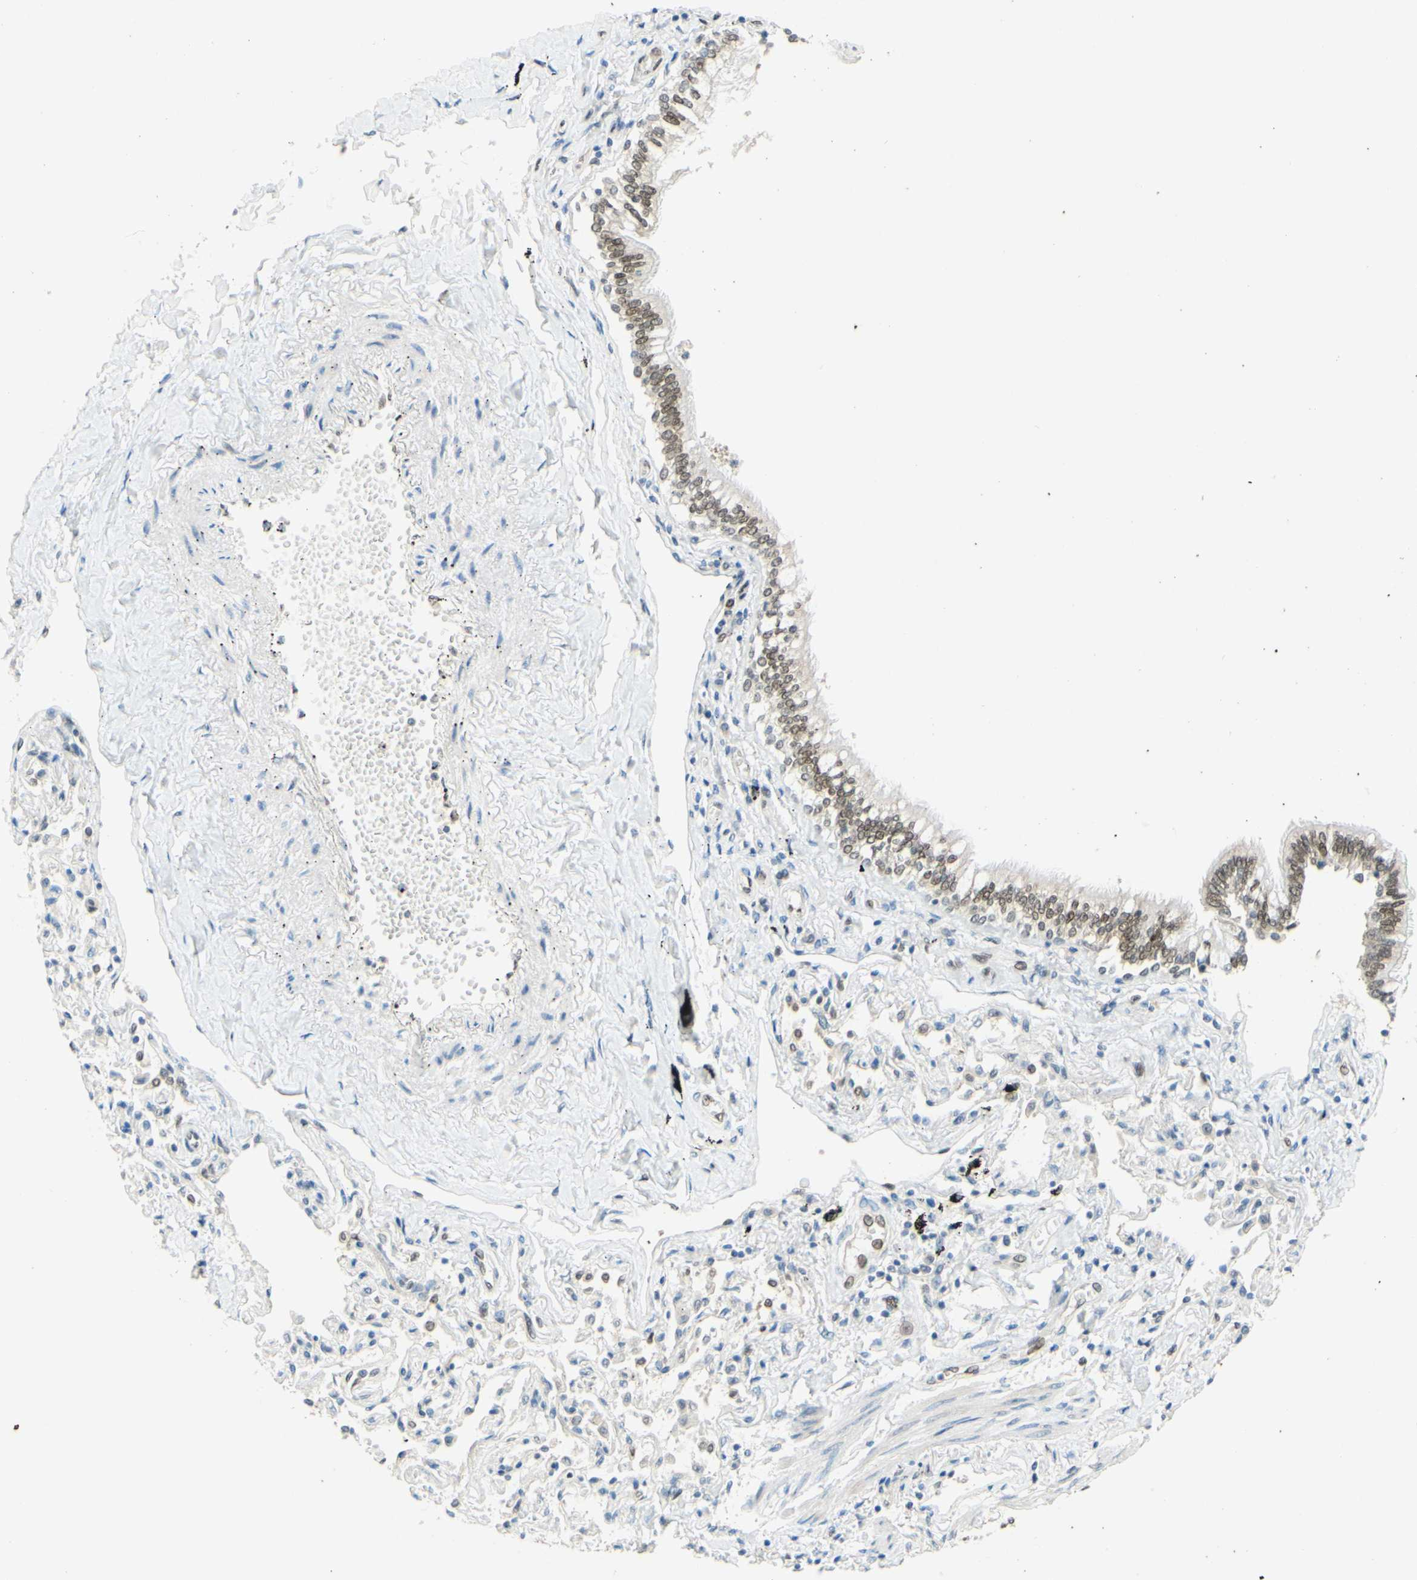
{"staining": {"intensity": "moderate", "quantity": "25%-75%", "location": "nuclear"}, "tissue": "bronchus", "cell_type": "Respiratory epithelial cells", "image_type": "normal", "snomed": [{"axis": "morphology", "description": "Normal tissue, NOS"}, {"axis": "topography", "description": "Bronchus"}, {"axis": "topography", "description": "Lung"}], "caption": "A brown stain labels moderate nuclear positivity of a protein in respiratory epithelial cells of benign human bronchus.", "gene": "POLB", "patient": {"sex": "male", "age": 64}}